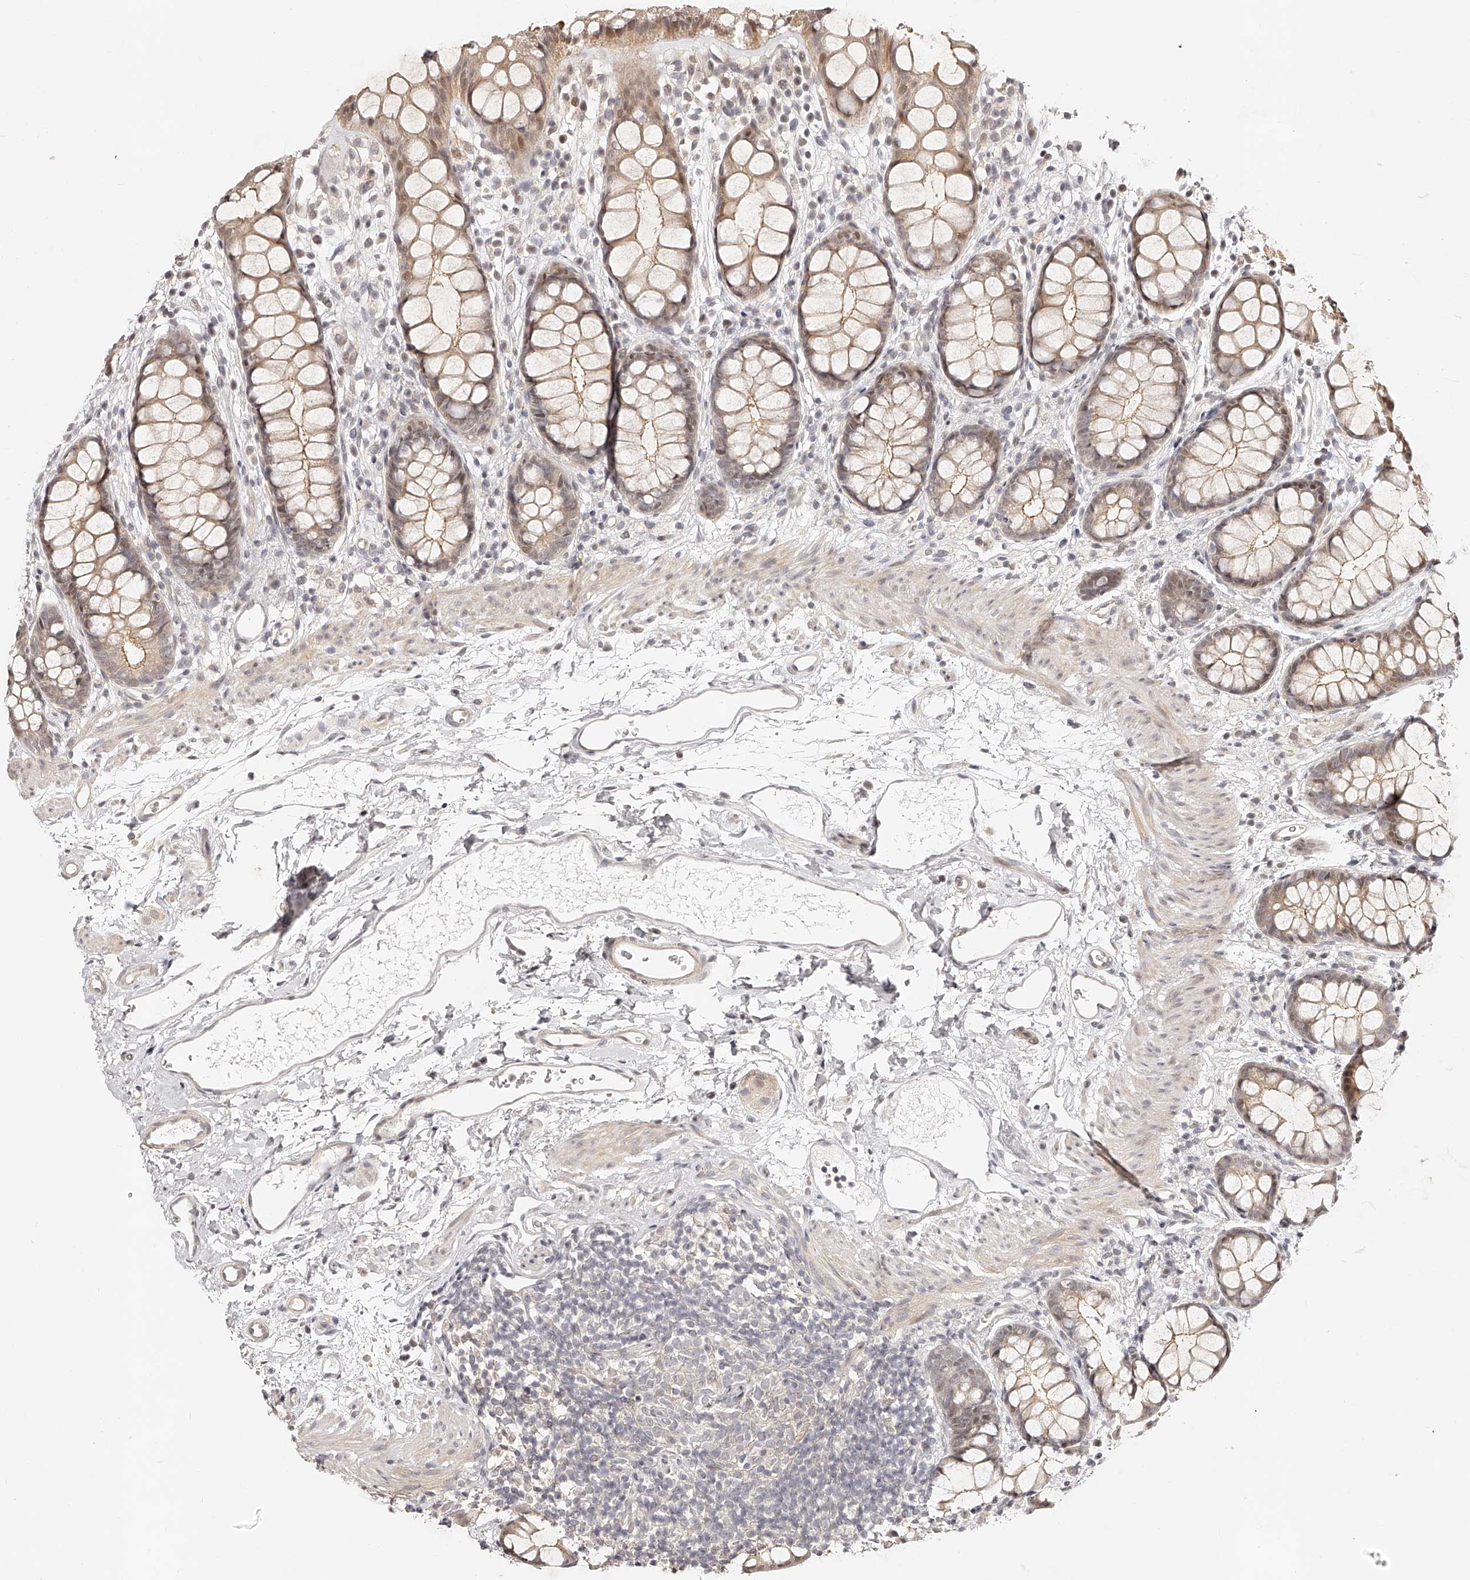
{"staining": {"intensity": "weak", "quantity": ">75%", "location": "cytoplasmic/membranous"}, "tissue": "rectum", "cell_type": "Glandular cells", "image_type": "normal", "snomed": [{"axis": "morphology", "description": "Normal tissue, NOS"}, {"axis": "topography", "description": "Rectum"}], "caption": "Immunohistochemistry image of benign rectum: human rectum stained using IHC exhibits low levels of weak protein expression localized specifically in the cytoplasmic/membranous of glandular cells, appearing as a cytoplasmic/membranous brown color.", "gene": "ZNF789", "patient": {"sex": "female", "age": 65}}